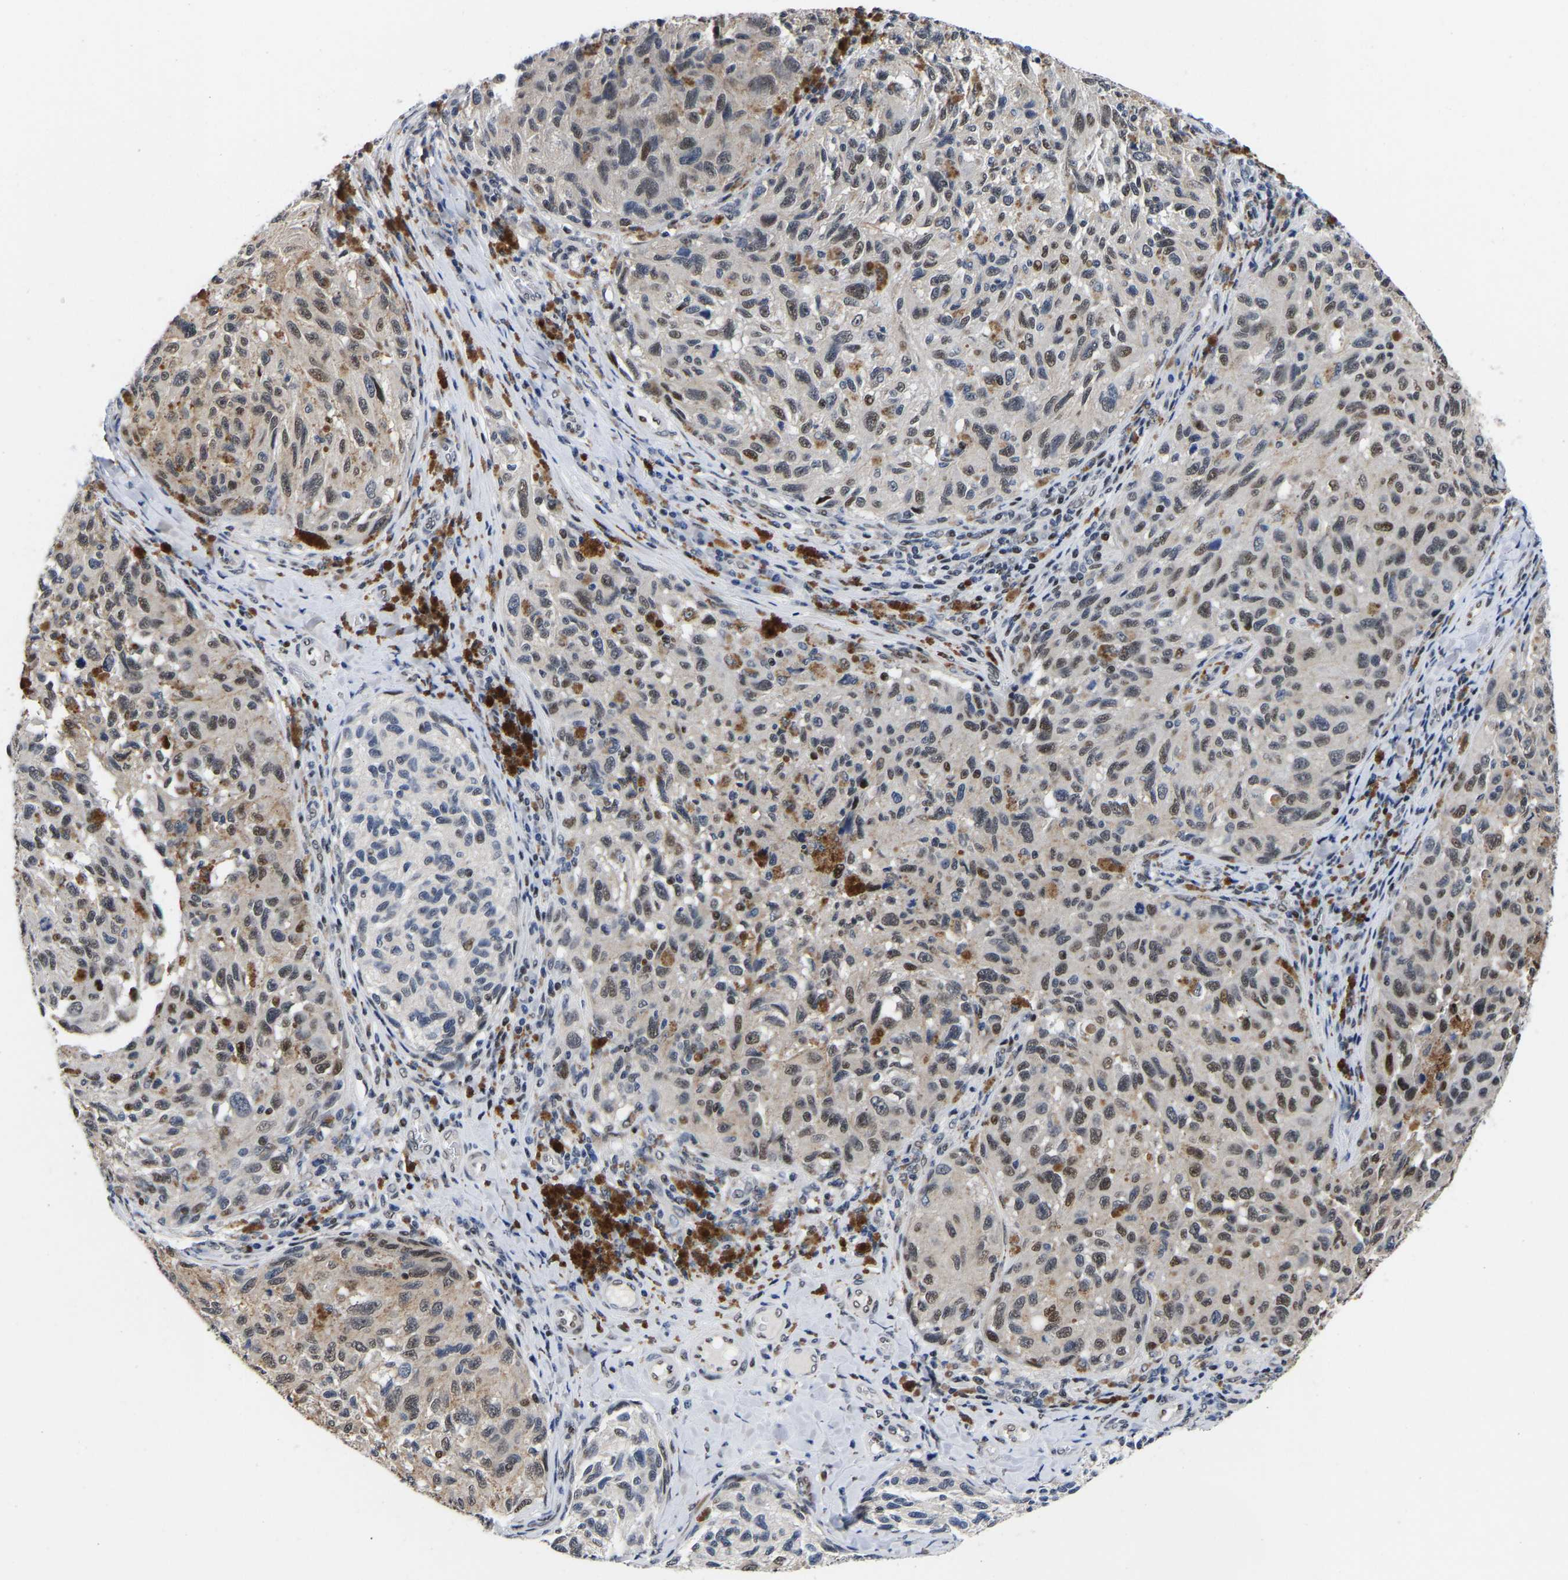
{"staining": {"intensity": "weak", "quantity": "<25%", "location": "nuclear"}, "tissue": "melanoma", "cell_type": "Tumor cells", "image_type": "cancer", "snomed": [{"axis": "morphology", "description": "Malignant melanoma, NOS"}, {"axis": "topography", "description": "Skin"}], "caption": "This is a histopathology image of immunohistochemistry staining of malignant melanoma, which shows no staining in tumor cells.", "gene": "PTRHD1", "patient": {"sex": "female", "age": 73}}